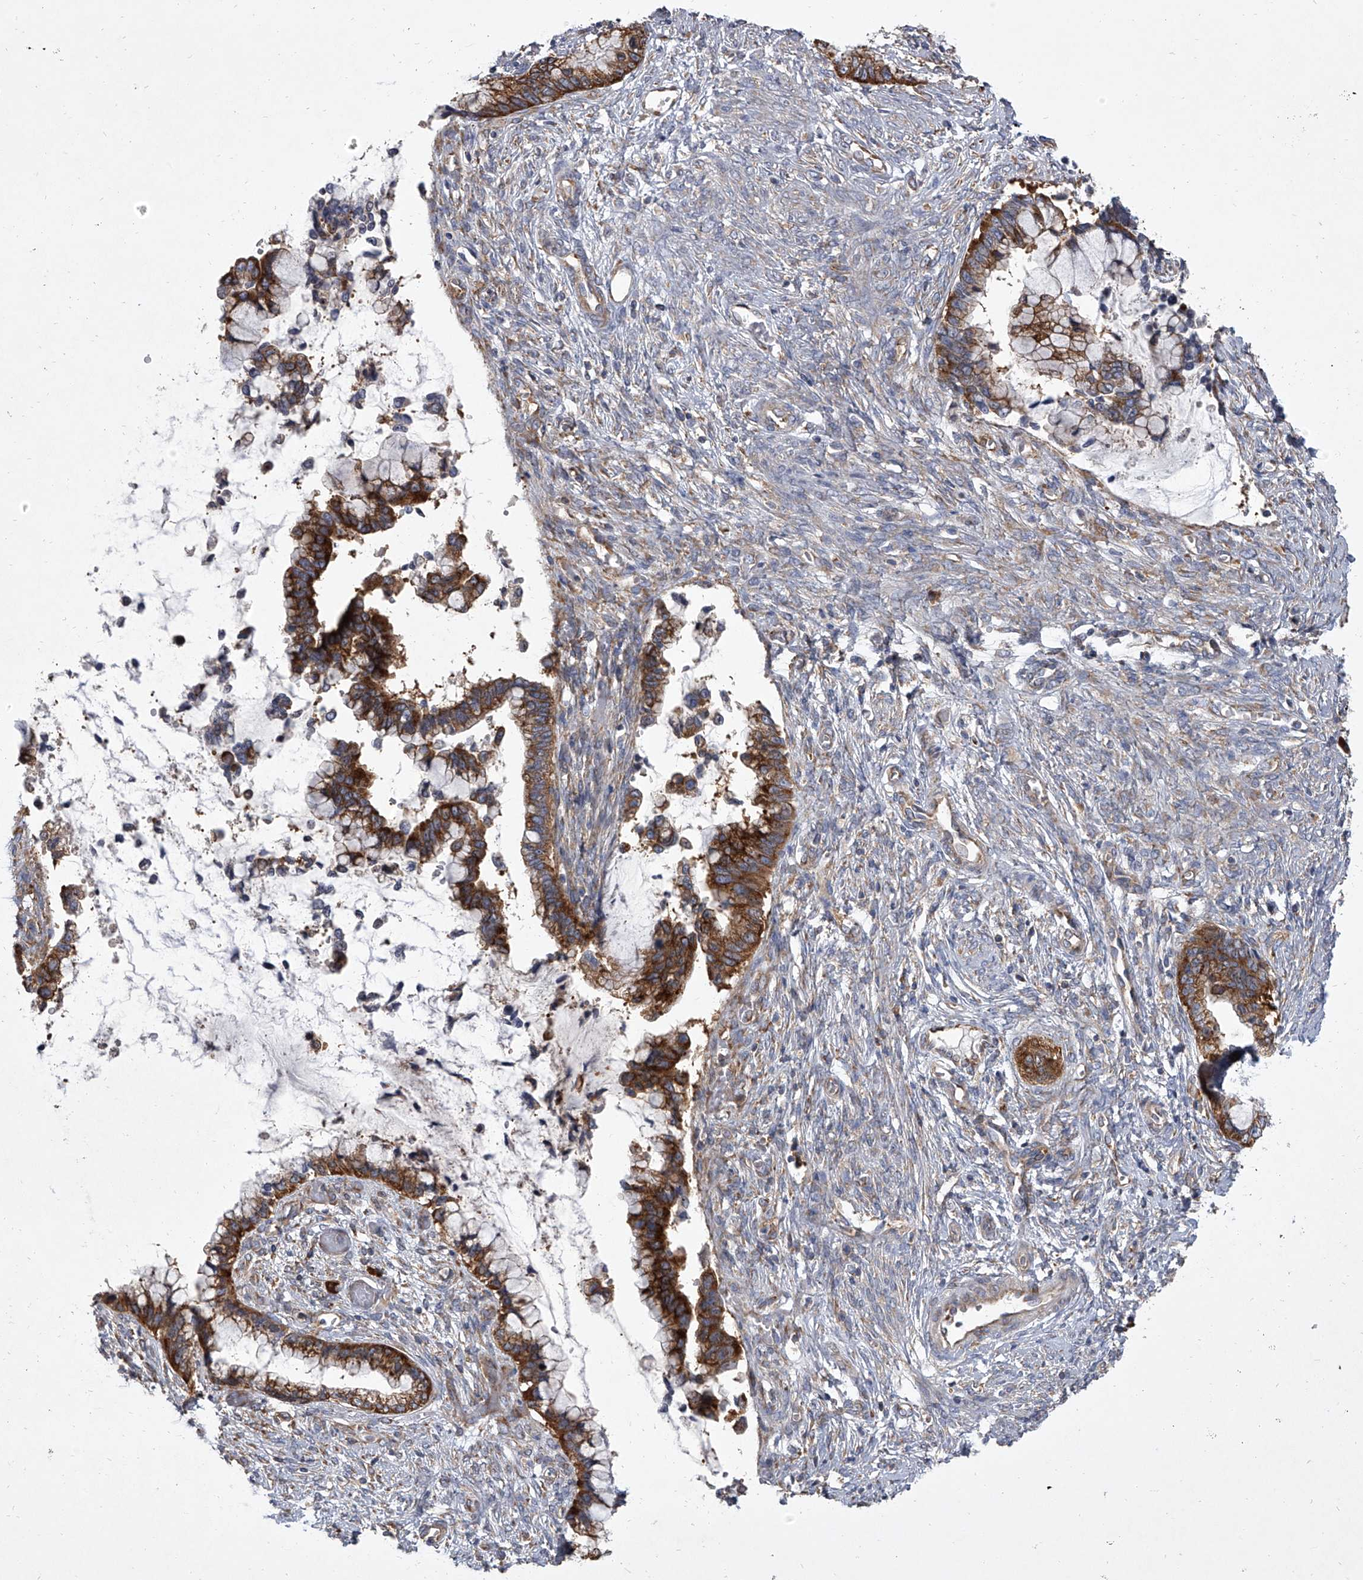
{"staining": {"intensity": "moderate", "quantity": ">75%", "location": "cytoplasmic/membranous"}, "tissue": "cervical cancer", "cell_type": "Tumor cells", "image_type": "cancer", "snomed": [{"axis": "morphology", "description": "Adenocarcinoma, NOS"}, {"axis": "topography", "description": "Cervix"}], "caption": "IHC staining of adenocarcinoma (cervical), which demonstrates medium levels of moderate cytoplasmic/membranous expression in approximately >75% of tumor cells indicating moderate cytoplasmic/membranous protein staining. The staining was performed using DAB (3,3'-diaminobenzidine) (brown) for protein detection and nuclei were counterstained in hematoxylin (blue).", "gene": "EIF2S2", "patient": {"sex": "female", "age": 44}}